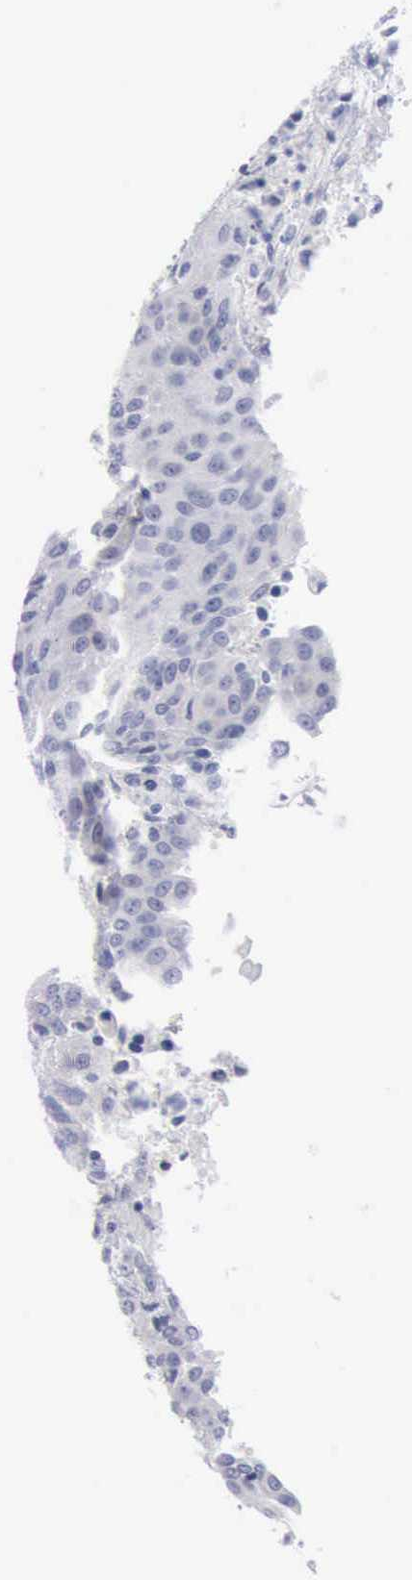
{"staining": {"intensity": "negative", "quantity": "none", "location": "none"}, "tissue": "urothelial cancer", "cell_type": "Tumor cells", "image_type": "cancer", "snomed": [{"axis": "morphology", "description": "Urothelial carcinoma, High grade"}, {"axis": "topography", "description": "Urinary bladder"}], "caption": "Immunohistochemistry (IHC) histopathology image of neoplastic tissue: urothelial cancer stained with DAB (3,3'-diaminobenzidine) exhibits no significant protein expression in tumor cells.", "gene": "ANGEL1", "patient": {"sex": "female", "age": 85}}